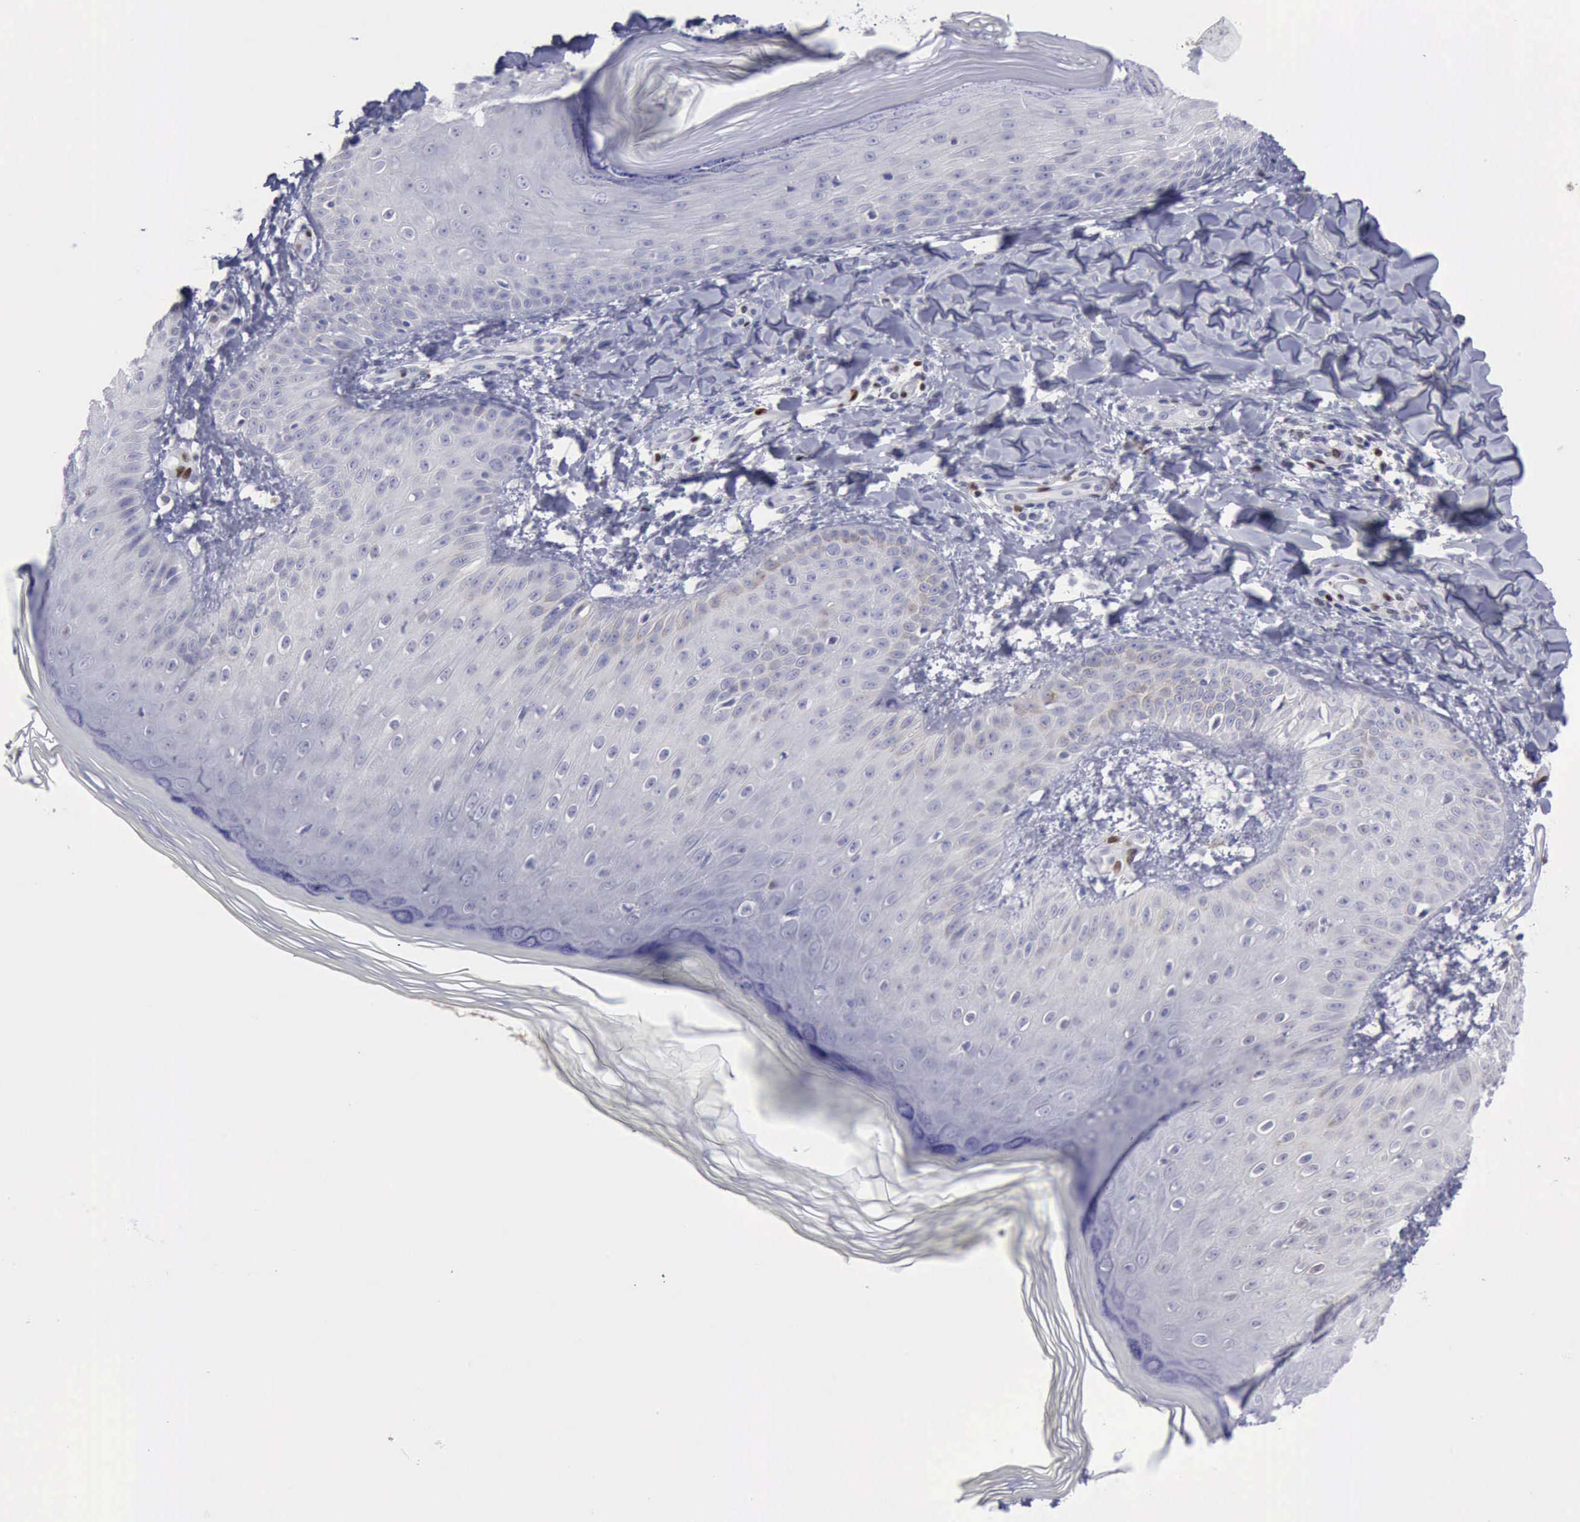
{"staining": {"intensity": "negative", "quantity": "none", "location": "none"}, "tissue": "skin", "cell_type": "Epidermal cells", "image_type": "normal", "snomed": [{"axis": "morphology", "description": "Normal tissue, NOS"}, {"axis": "morphology", "description": "Inflammation, NOS"}, {"axis": "topography", "description": "Soft tissue"}, {"axis": "topography", "description": "Anal"}], "caption": "DAB immunohistochemical staining of normal human skin exhibits no significant expression in epidermal cells. (Stains: DAB (3,3'-diaminobenzidine) IHC with hematoxylin counter stain, Microscopy: brightfield microscopy at high magnification).", "gene": "SATB2", "patient": {"sex": "female", "age": 15}}